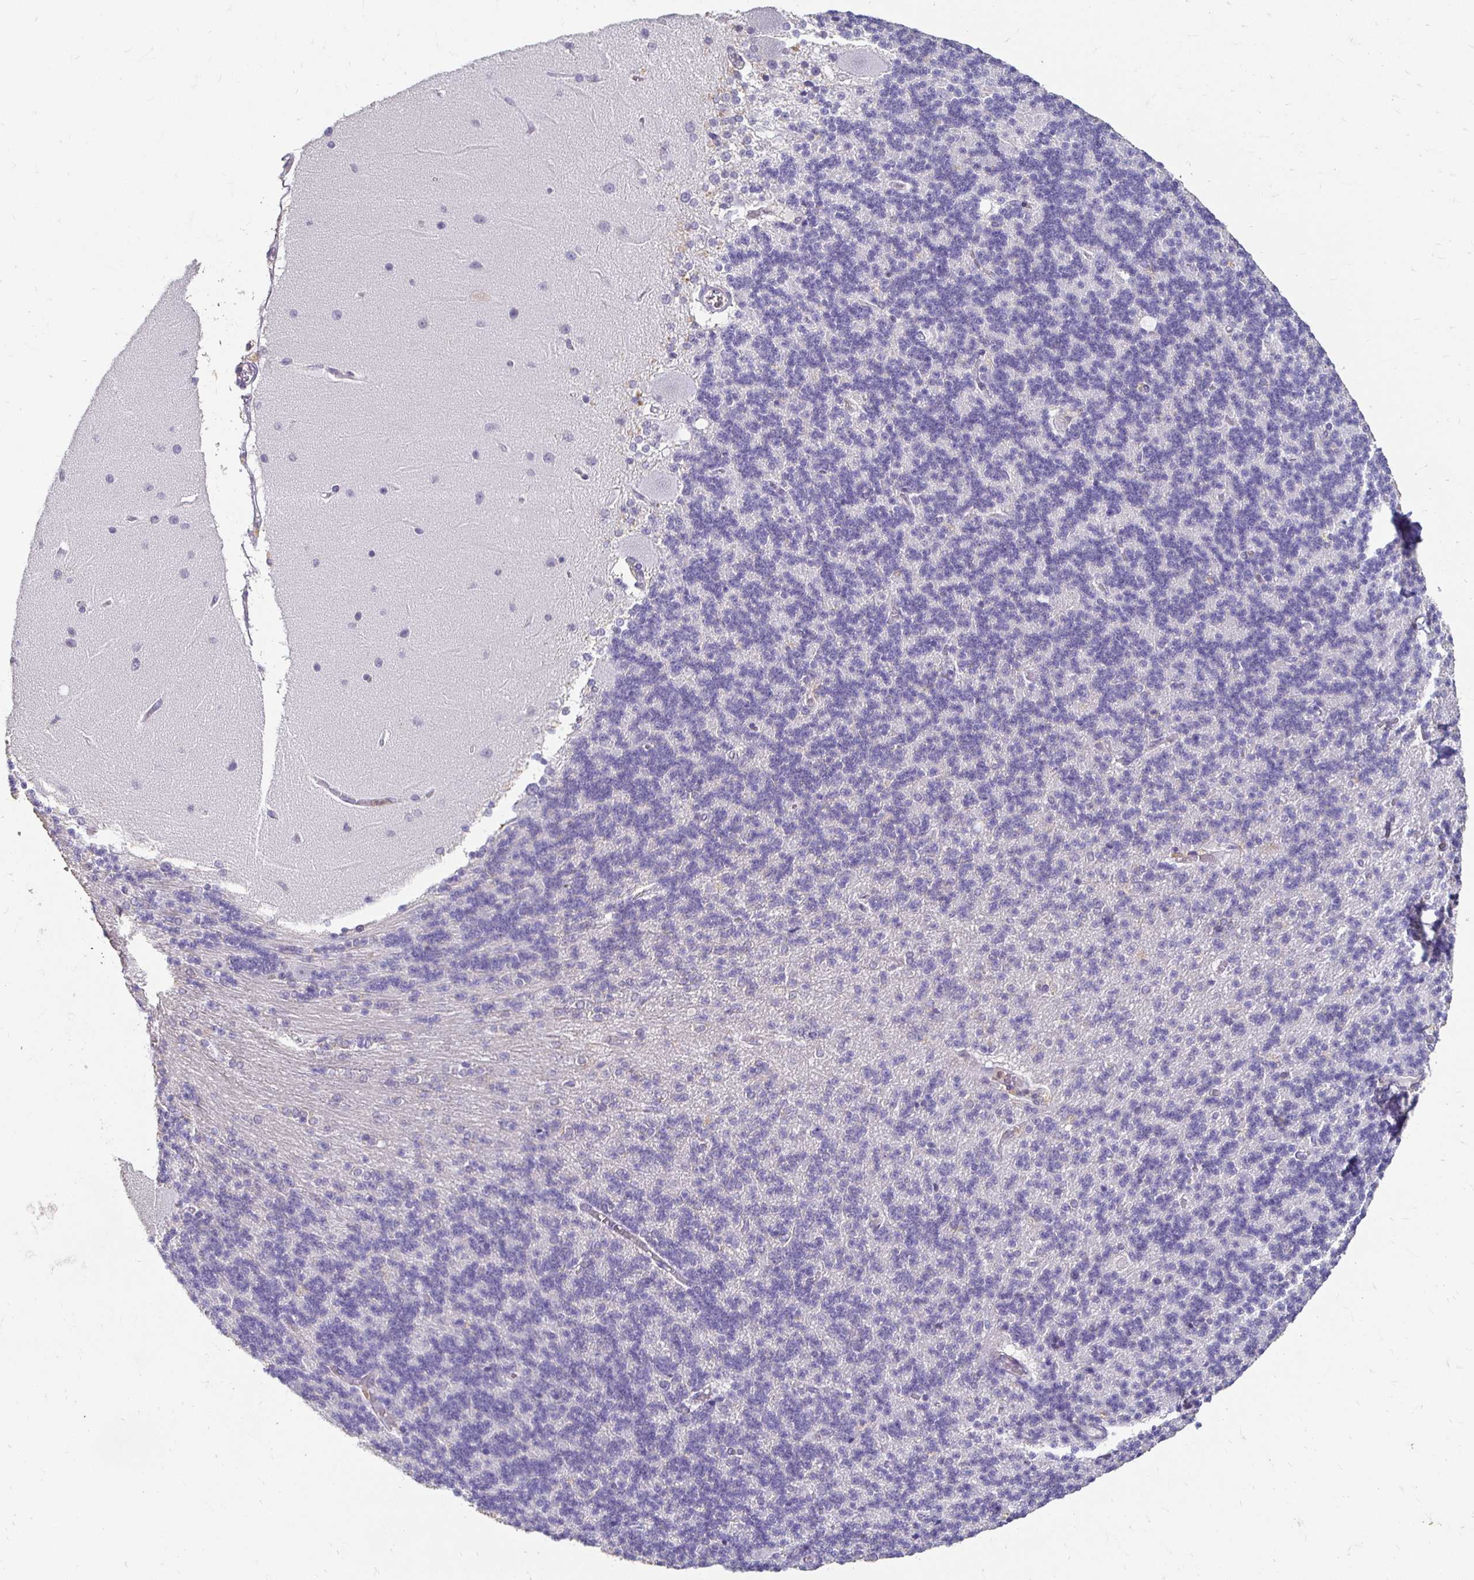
{"staining": {"intensity": "negative", "quantity": "none", "location": "none"}, "tissue": "cerebellum", "cell_type": "Cells in granular layer", "image_type": "normal", "snomed": [{"axis": "morphology", "description": "Normal tissue, NOS"}, {"axis": "topography", "description": "Cerebellum"}], "caption": "DAB immunohistochemical staining of unremarkable cerebellum exhibits no significant positivity in cells in granular layer.", "gene": "GK2", "patient": {"sex": "female", "age": 54}}